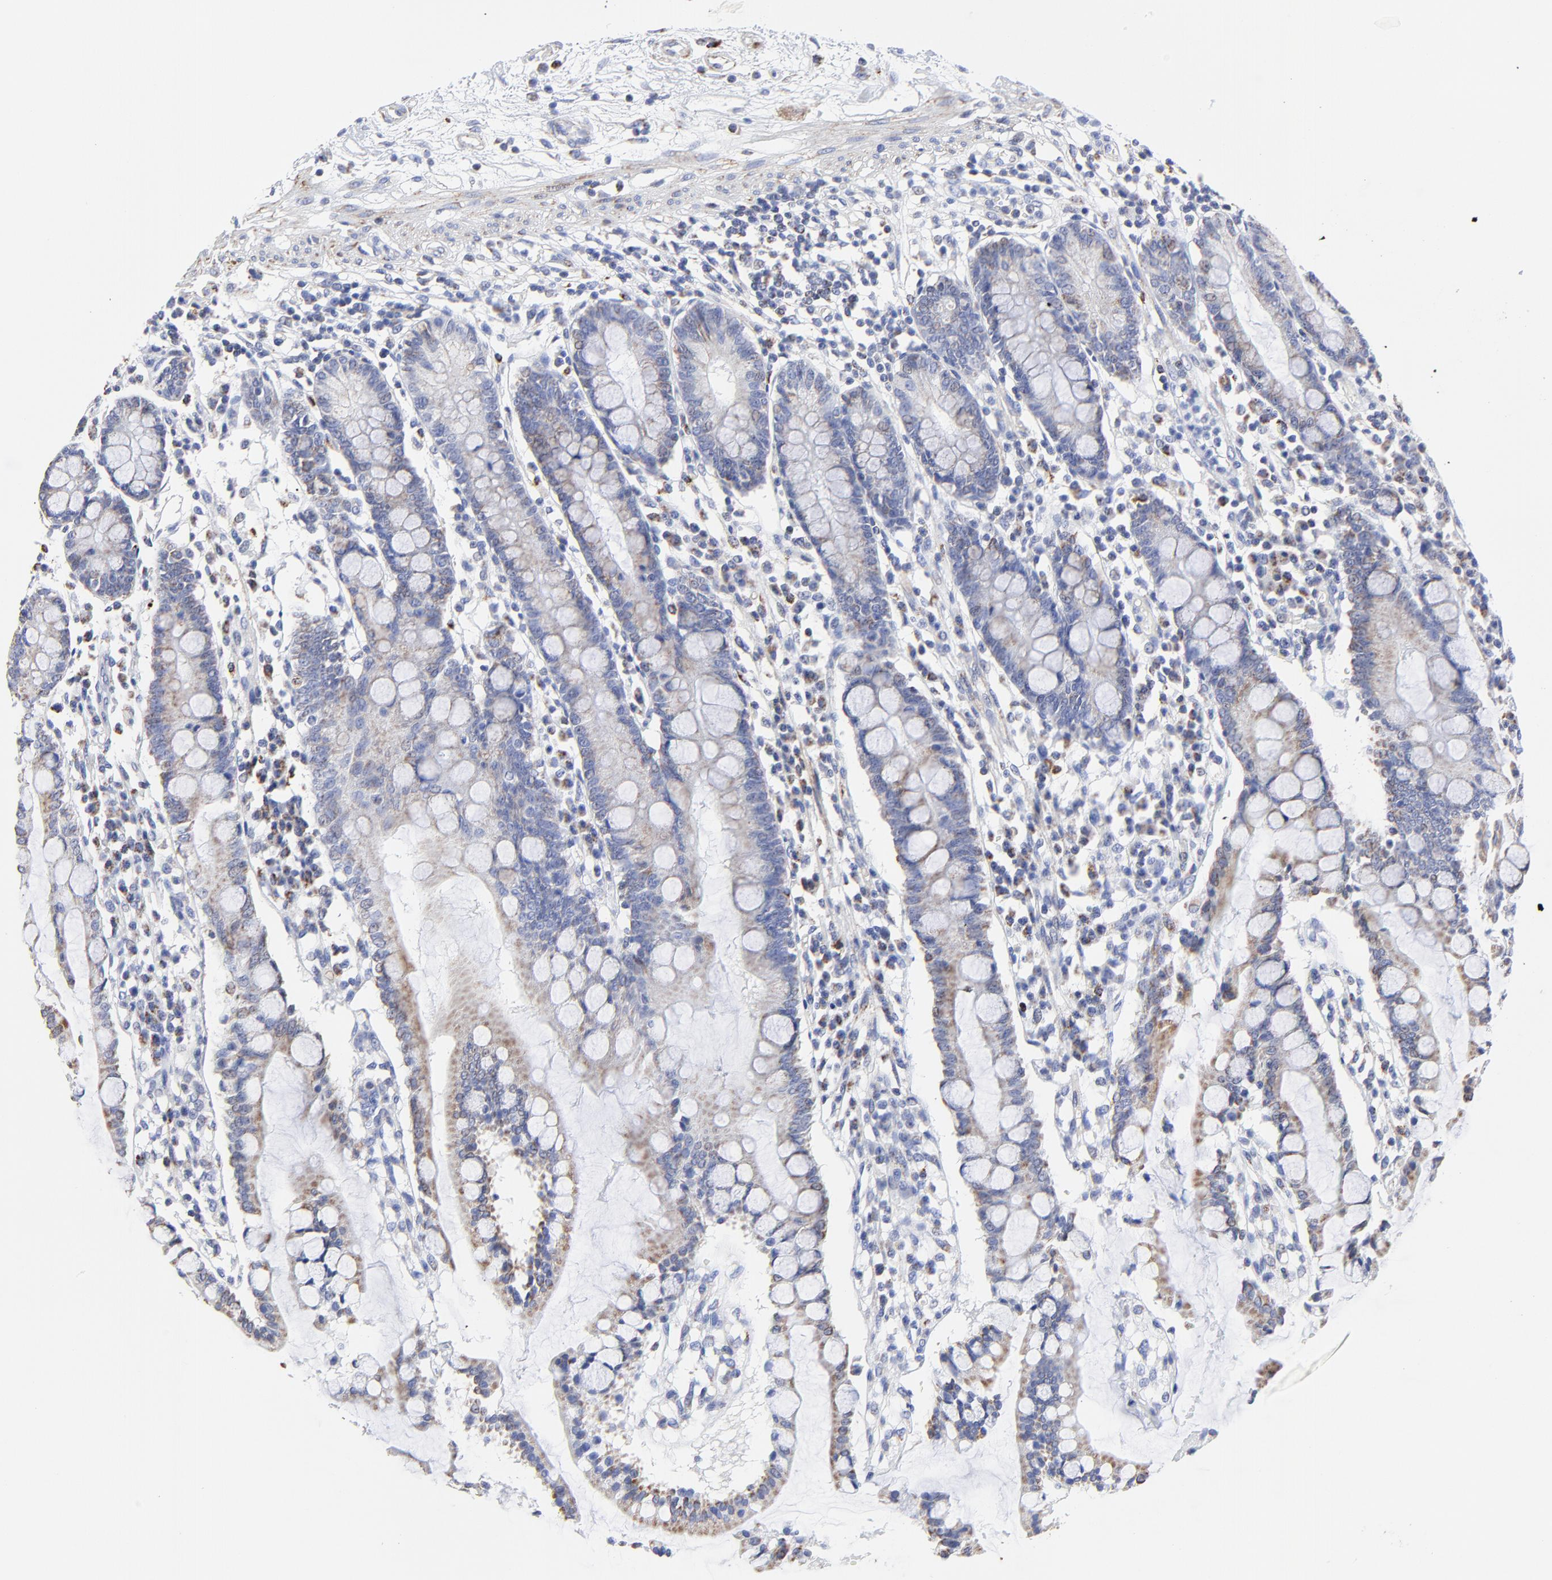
{"staining": {"intensity": "moderate", "quantity": ">75%", "location": "cytoplasmic/membranous"}, "tissue": "small intestine", "cell_type": "Glandular cells", "image_type": "normal", "snomed": [{"axis": "morphology", "description": "Normal tissue, NOS"}, {"axis": "topography", "description": "Small intestine"}], "caption": "Immunohistochemistry (IHC) histopathology image of unremarkable human small intestine stained for a protein (brown), which demonstrates medium levels of moderate cytoplasmic/membranous expression in approximately >75% of glandular cells.", "gene": "PINK1", "patient": {"sex": "female", "age": 51}}